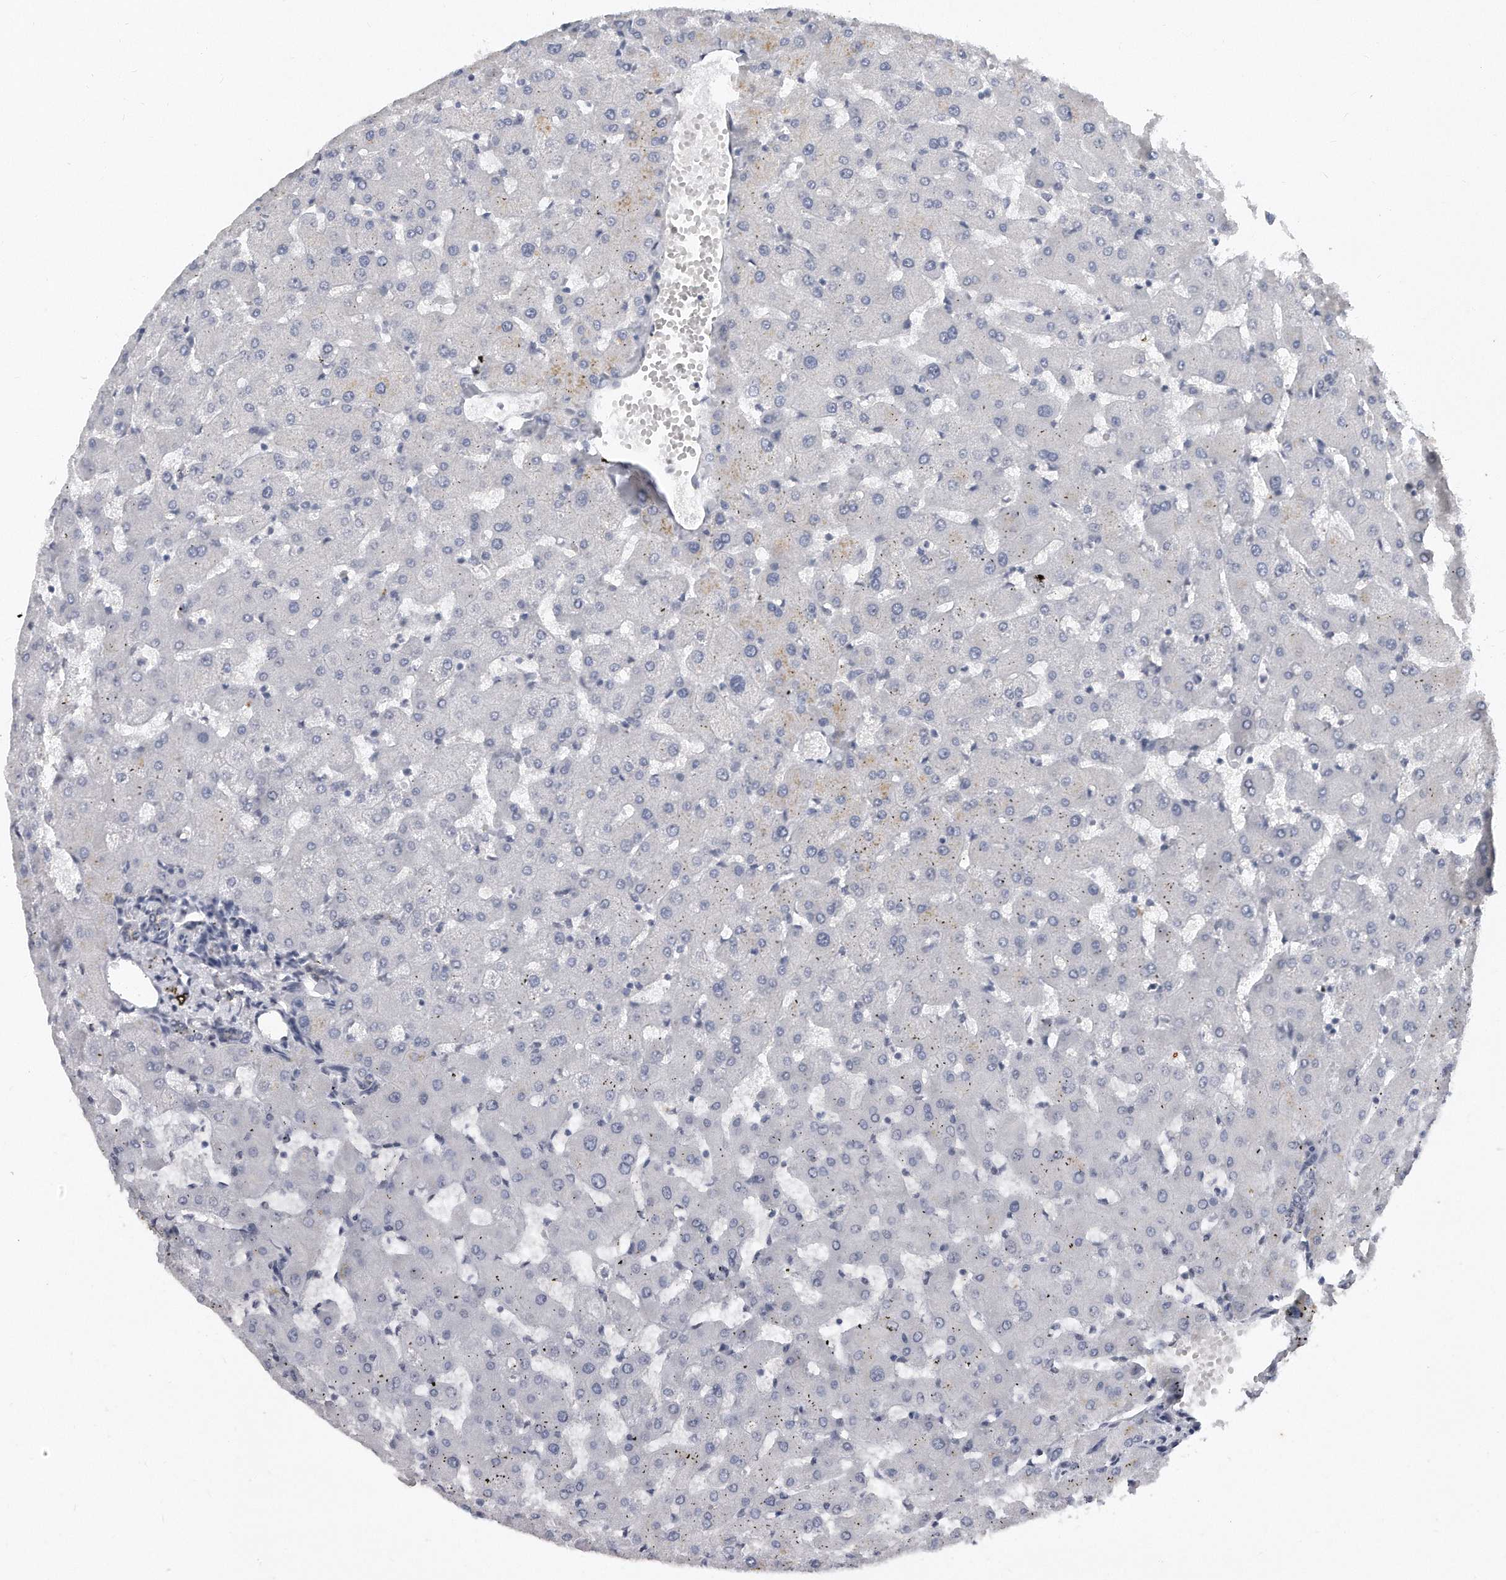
{"staining": {"intensity": "negative", "quantity": "none", "location": "none"}, "tissue": "liver", "cell_type": "Cholangiocytes", "image_type": "normal", "snomed": [{"axis": "morphology", "description": "Normal tissue, NOS"}, {"axis": "topography", "description": "Liver"}], "caption": "The micrograph shows no significant expression in cholangiocytes of liver. Brightfield microscopy of IHC stained with DAB (3,3'-diaminobenzidine) (brown) and hematoxylin (blue), captured at high magnification.", "gene": "CTBP2", "patient": {"sex": "female", "age": 63}}